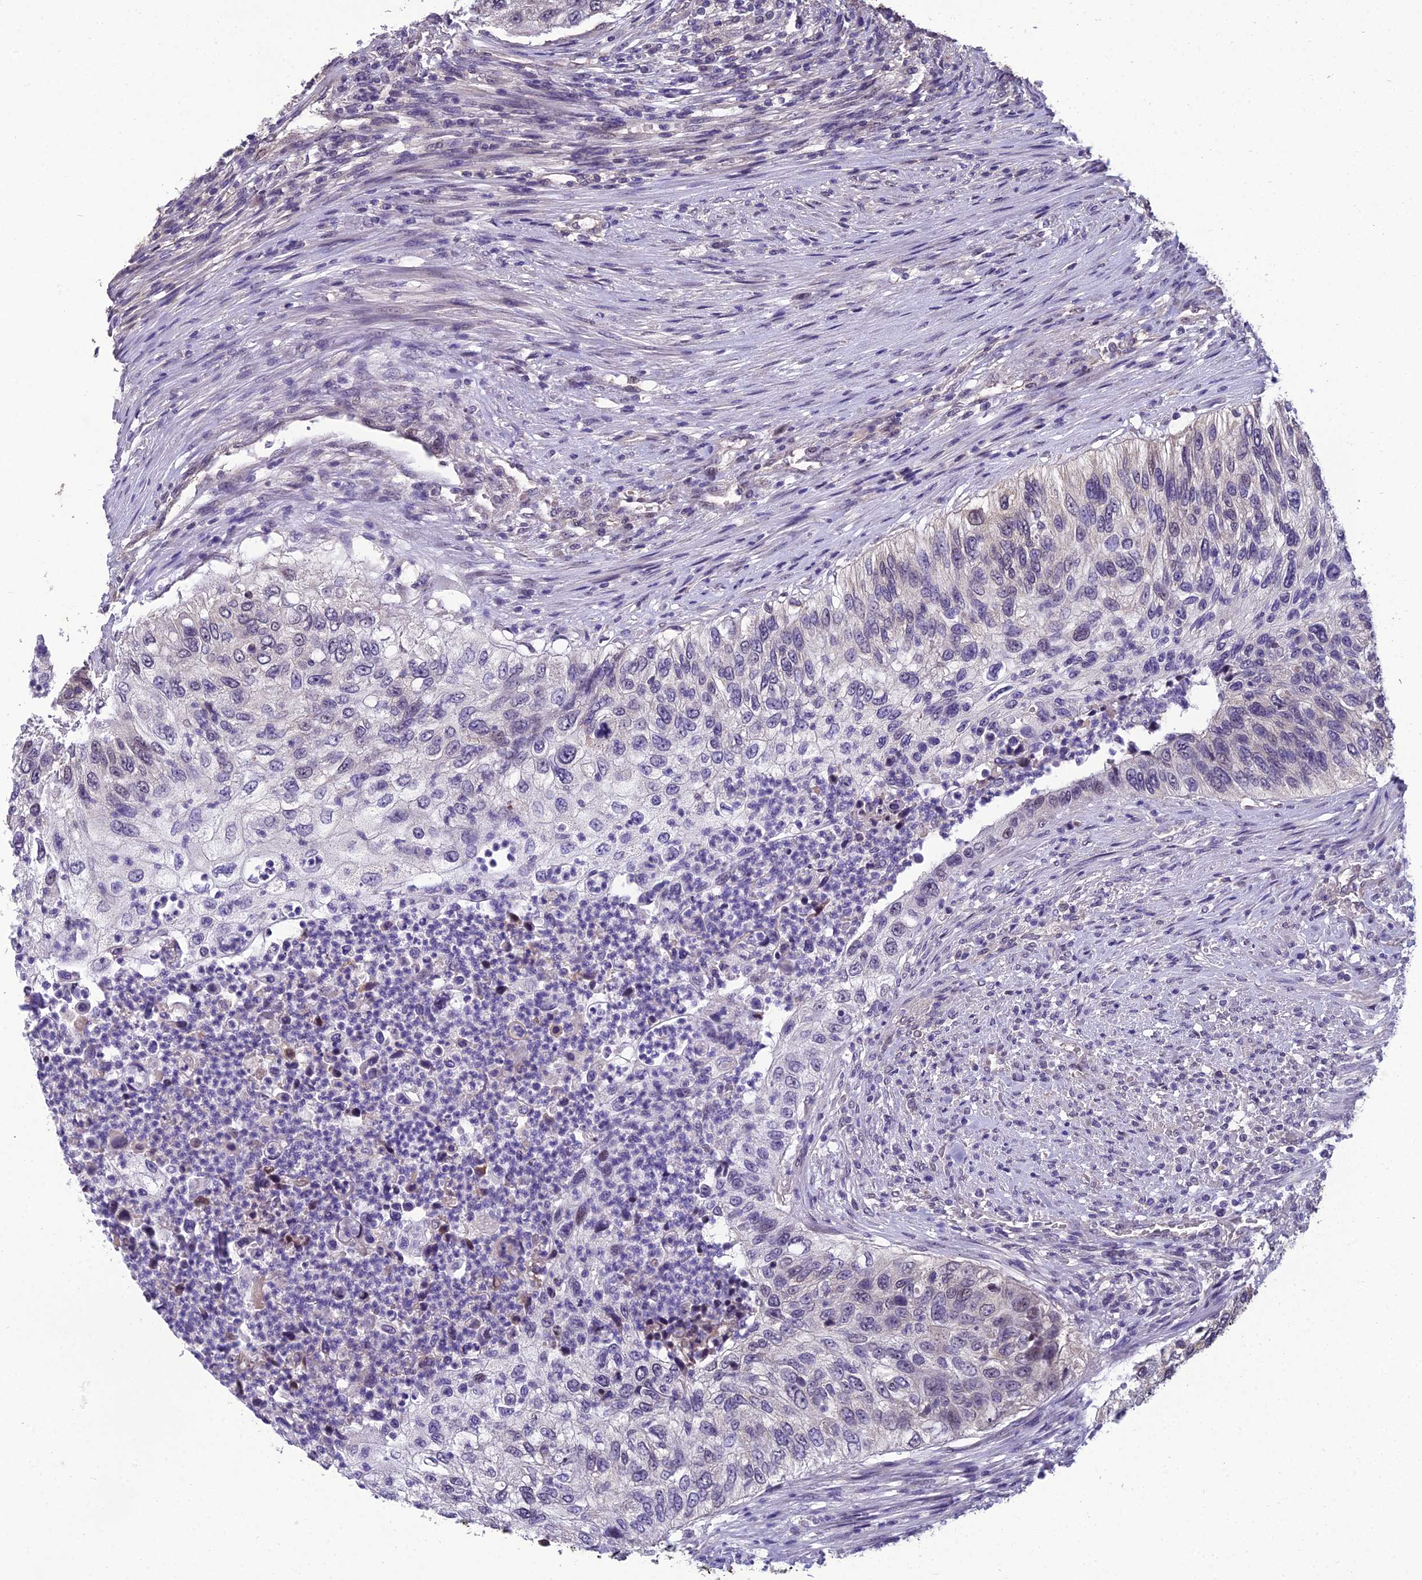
{"staining": {"intensity": "negative", "quantity": "none", "location": "none"}, "tissue": "urothelial cancer", "cell_type": "Tumor cells", "image_type": "cancer", "snomed": [{"axis": "morphology", "description": "Urothelial carcinoma, High grade"}, {"axis": "topography", "description": "Urinary bladder"}], "caption": "Histopathology image shows no significant protein positivity in tumor cells of urothelial cancer.", "gene": "GRWD1", "patient": {"sex": "female", "age": 60}}